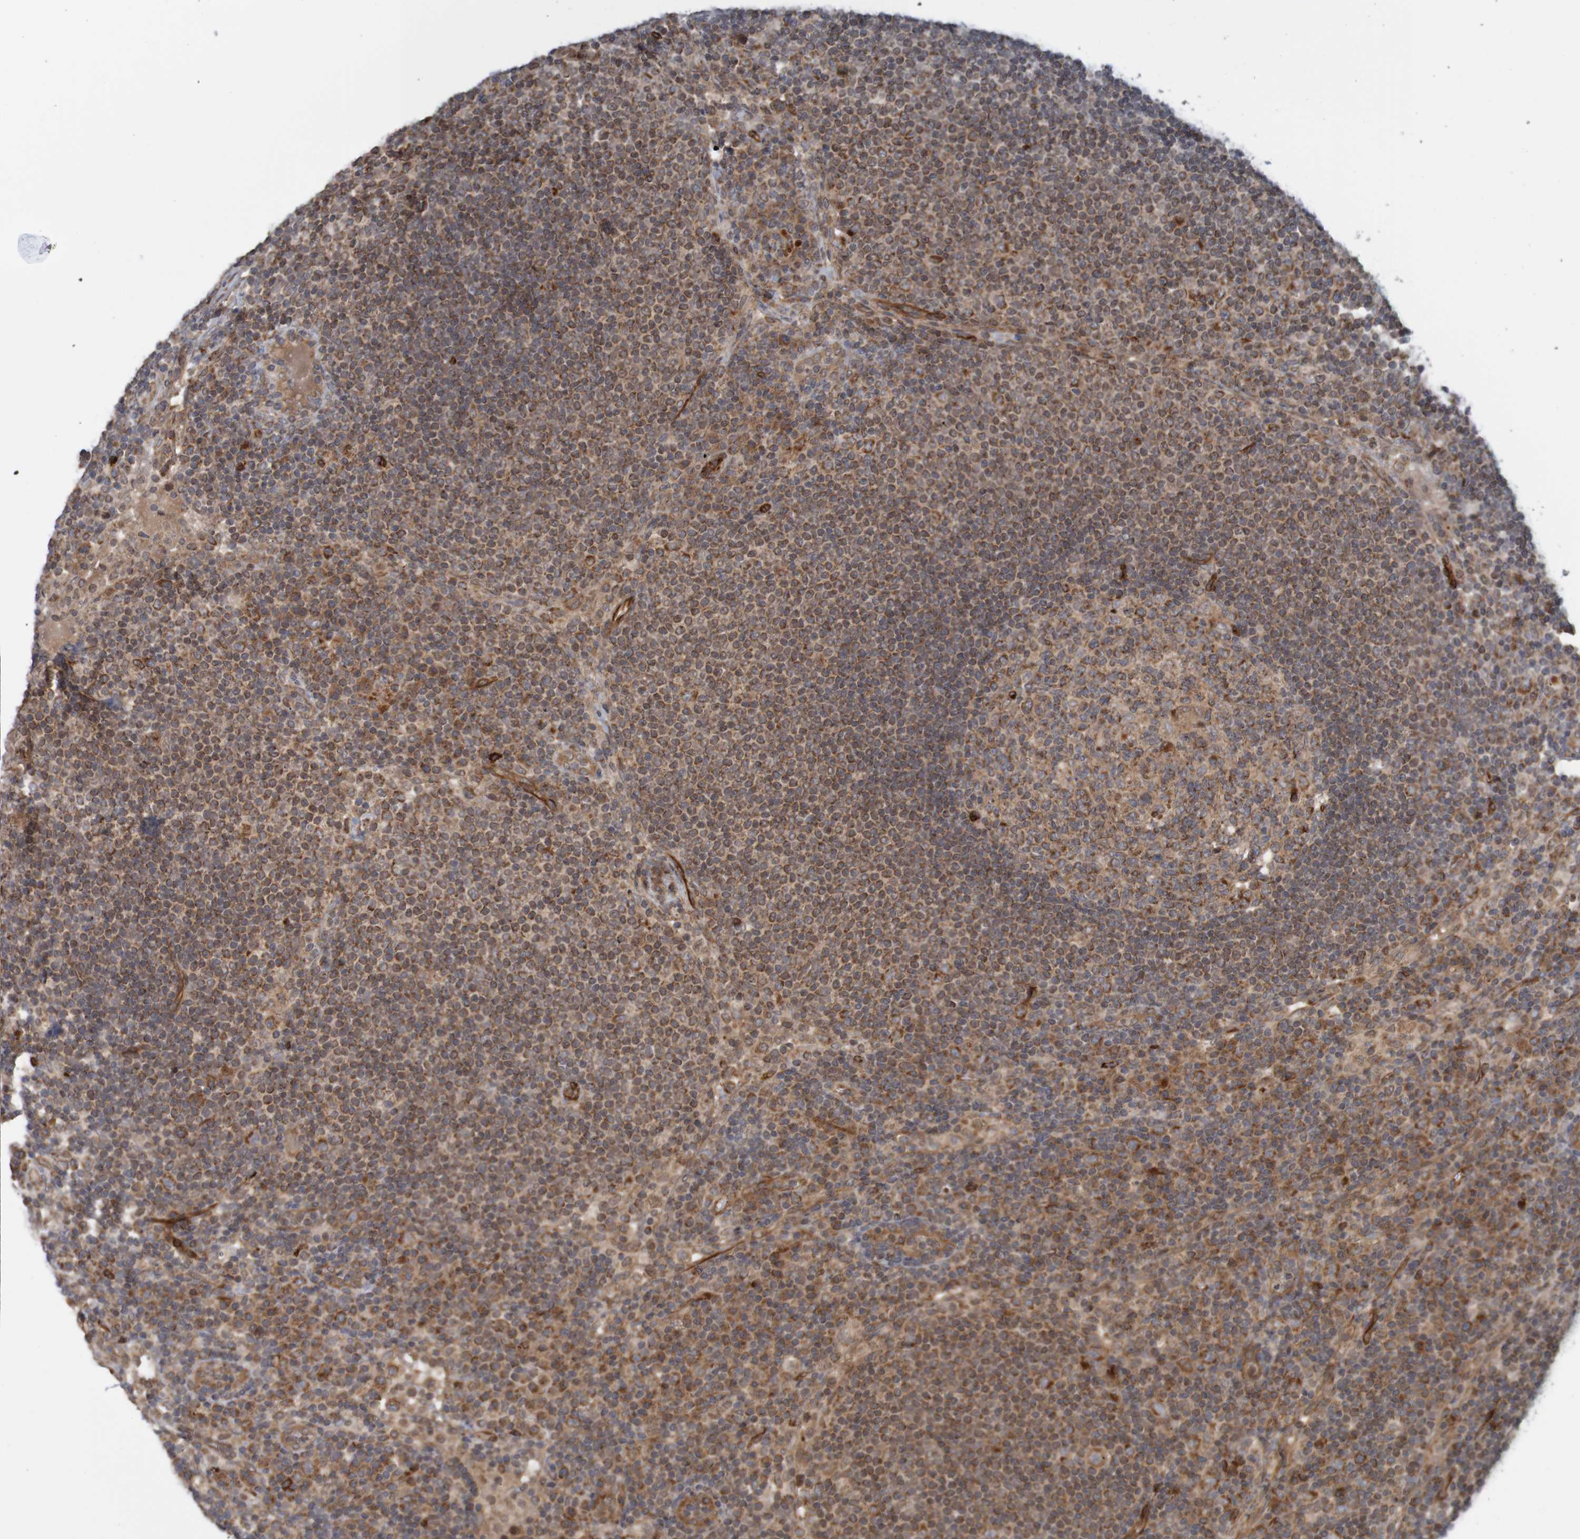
{"staining": {"intensity": "moderate", "quantity": ">75%", "location": "cytoplasmic/membranous"}, "tissue": "lymph node", "cell_type": "Germinal center cells", "image_type": "normal", "snomed": [{"axis": "morphology", "description": "Normal tissue, NOS"}, {"axis": "topography", "description": "Lymph node"}], "caption": "Protein positivity by immunohistochemistry shows moderate cytoplasmic/membranous staining in approximately >75% of germinal center cells in unremarkable lymph node. (DAB (3,3'-diaminobenzidine) IHC, brown staining for protein, blue staining for nuclei).", "gene": "MRPL52", "patient": {"sex": "female", "age": 53}}